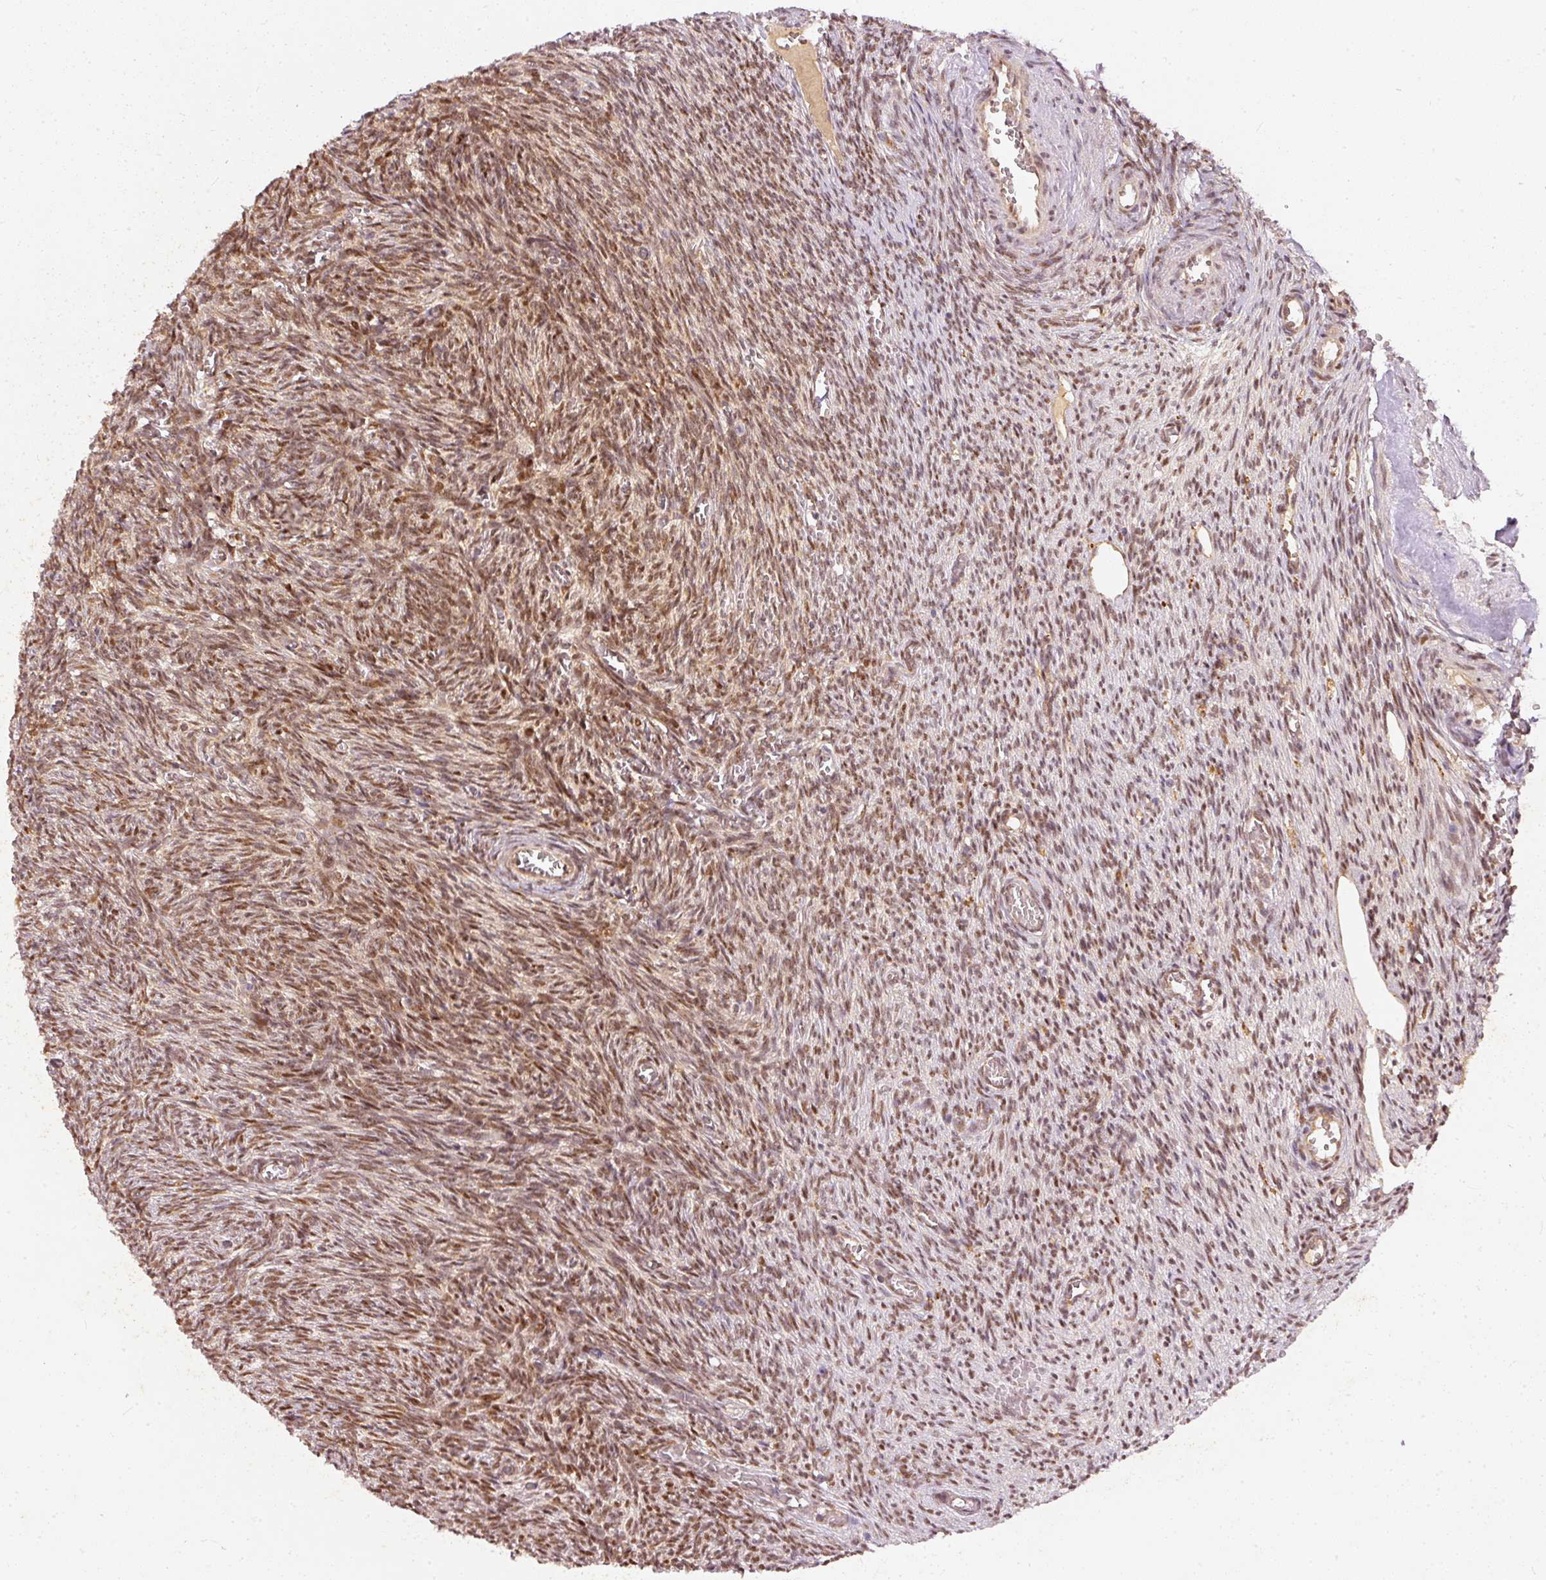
{"staining": {"intensity": "moderate", "quantity": ">75%", "location": "cytoplasmic/membranous,nuclear"}, "tissue": "ovary", "cell_type": "Follicle cells", "image_type": "normal", "snomed": [{"axis": "morphology", "description": "Normal tissue, NOS"}, {"axis": "topography", "description": "Ovary"}], "caption": "The micrograph demonstrates staining of normal ovary, revealing moderate cytoplasmic/membranous,nuclear protein expression (brown color) within follicle cells. The staining is performed using DAB brown chromogen to label protein expression. The nuclei are counter-stained blue using hematoxylin.", "gene": "ZNF580", "patient": {"sex": "female", "age": 67}}